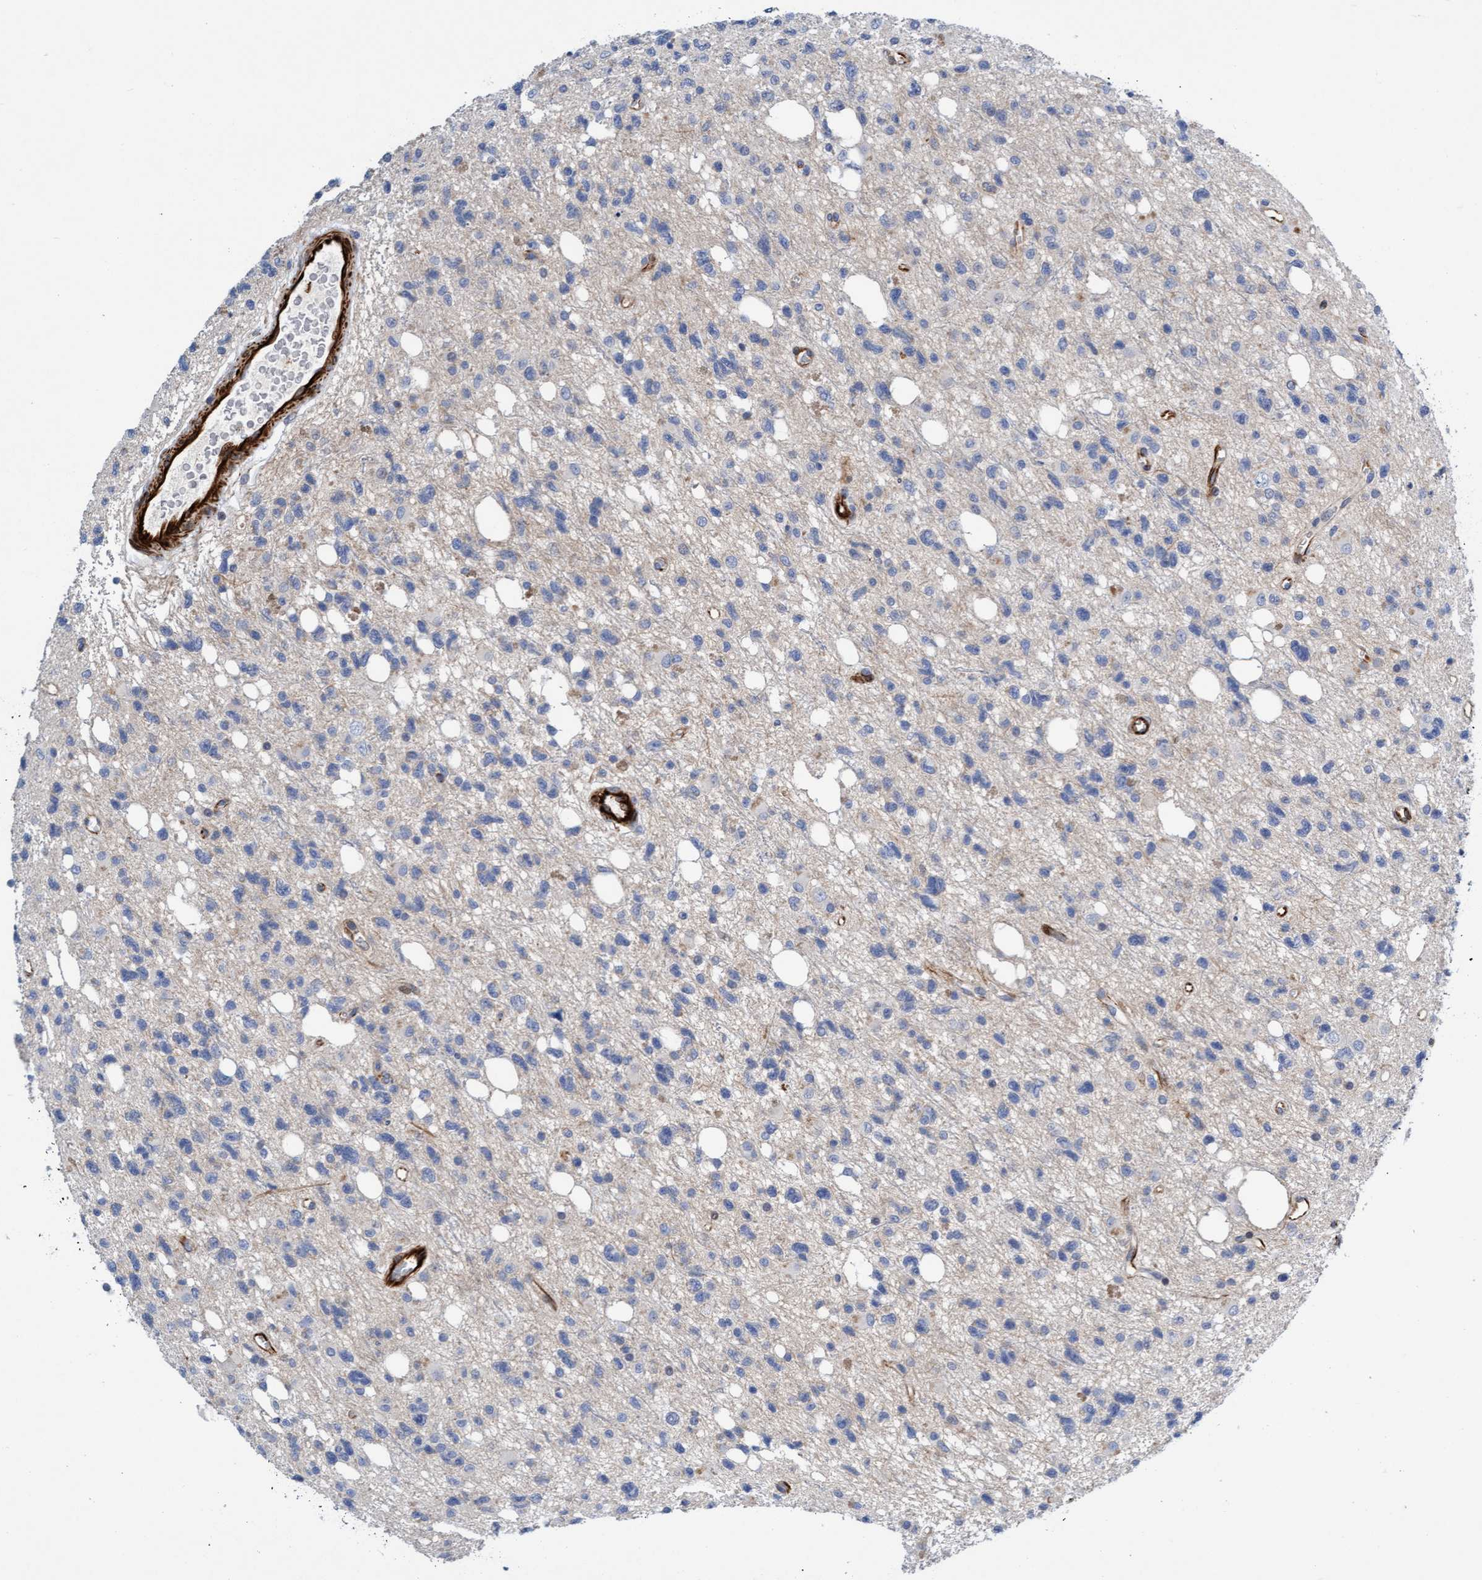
{"staining": {"intensity": "negative", "quantity": "none", "location": "none"}, "tissue": "glioma", "cell_type": "Tumor cells", "image_type": "cancer", "snomed": [{"axis": "morphology", "description": "Glioma, malignant, High grade"}, {"axis": "topography", "description": "Brain"}], "caption": "There is no significant positivity in tumor cells of malignant high-grade glioma.", "gene": "POLG2", "patient": {"sex": "female", "age": 62}}